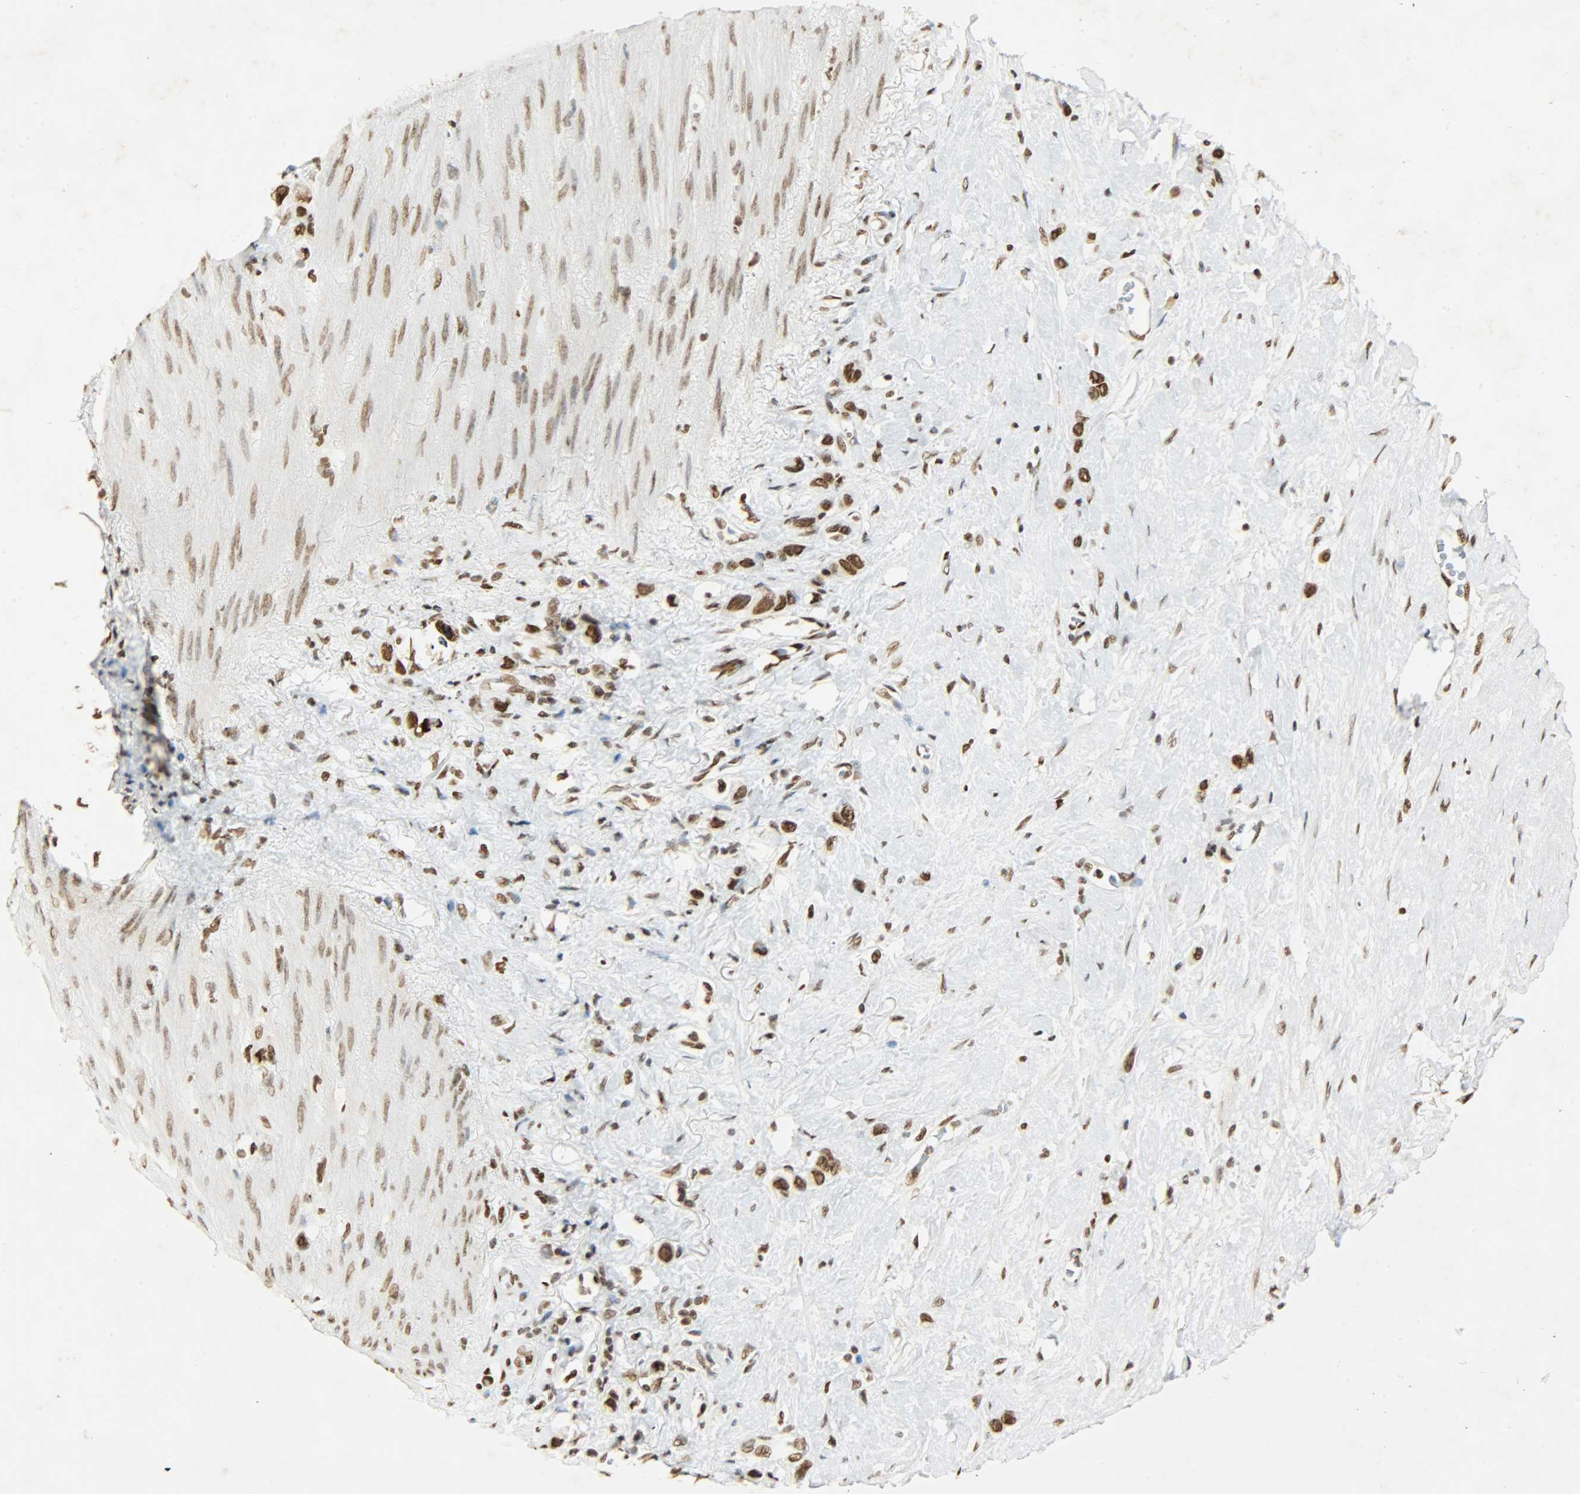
{"staining": {"intensity": "strong", "quantity": ">75%", "location": "nuclear"}, "tissue": "stomach cancer", "cell_type": "Tumor cells", "image_type": "cancer", "snomed": [{"axis": "morphology", "description": "Normal tissue, NOS"}, {"axis": "morphology", "description": "Adenocarcinoma, NOS"}, {"axis": "morphology", "description": "Adenocarcinoma, High grade"}, {"axis": "topography", "description": "Stomach, upper"}, {"axis": "topography", "description": "Stomach"}], "caption": "This is an image of immunohistochemistry staining of stomach adenocarcinoma (high-grade), which shows strong expression in the nuclear of tumor cells.", "gene": "KHDRBS1", "patient": {"sex": "female", "age": 65}}